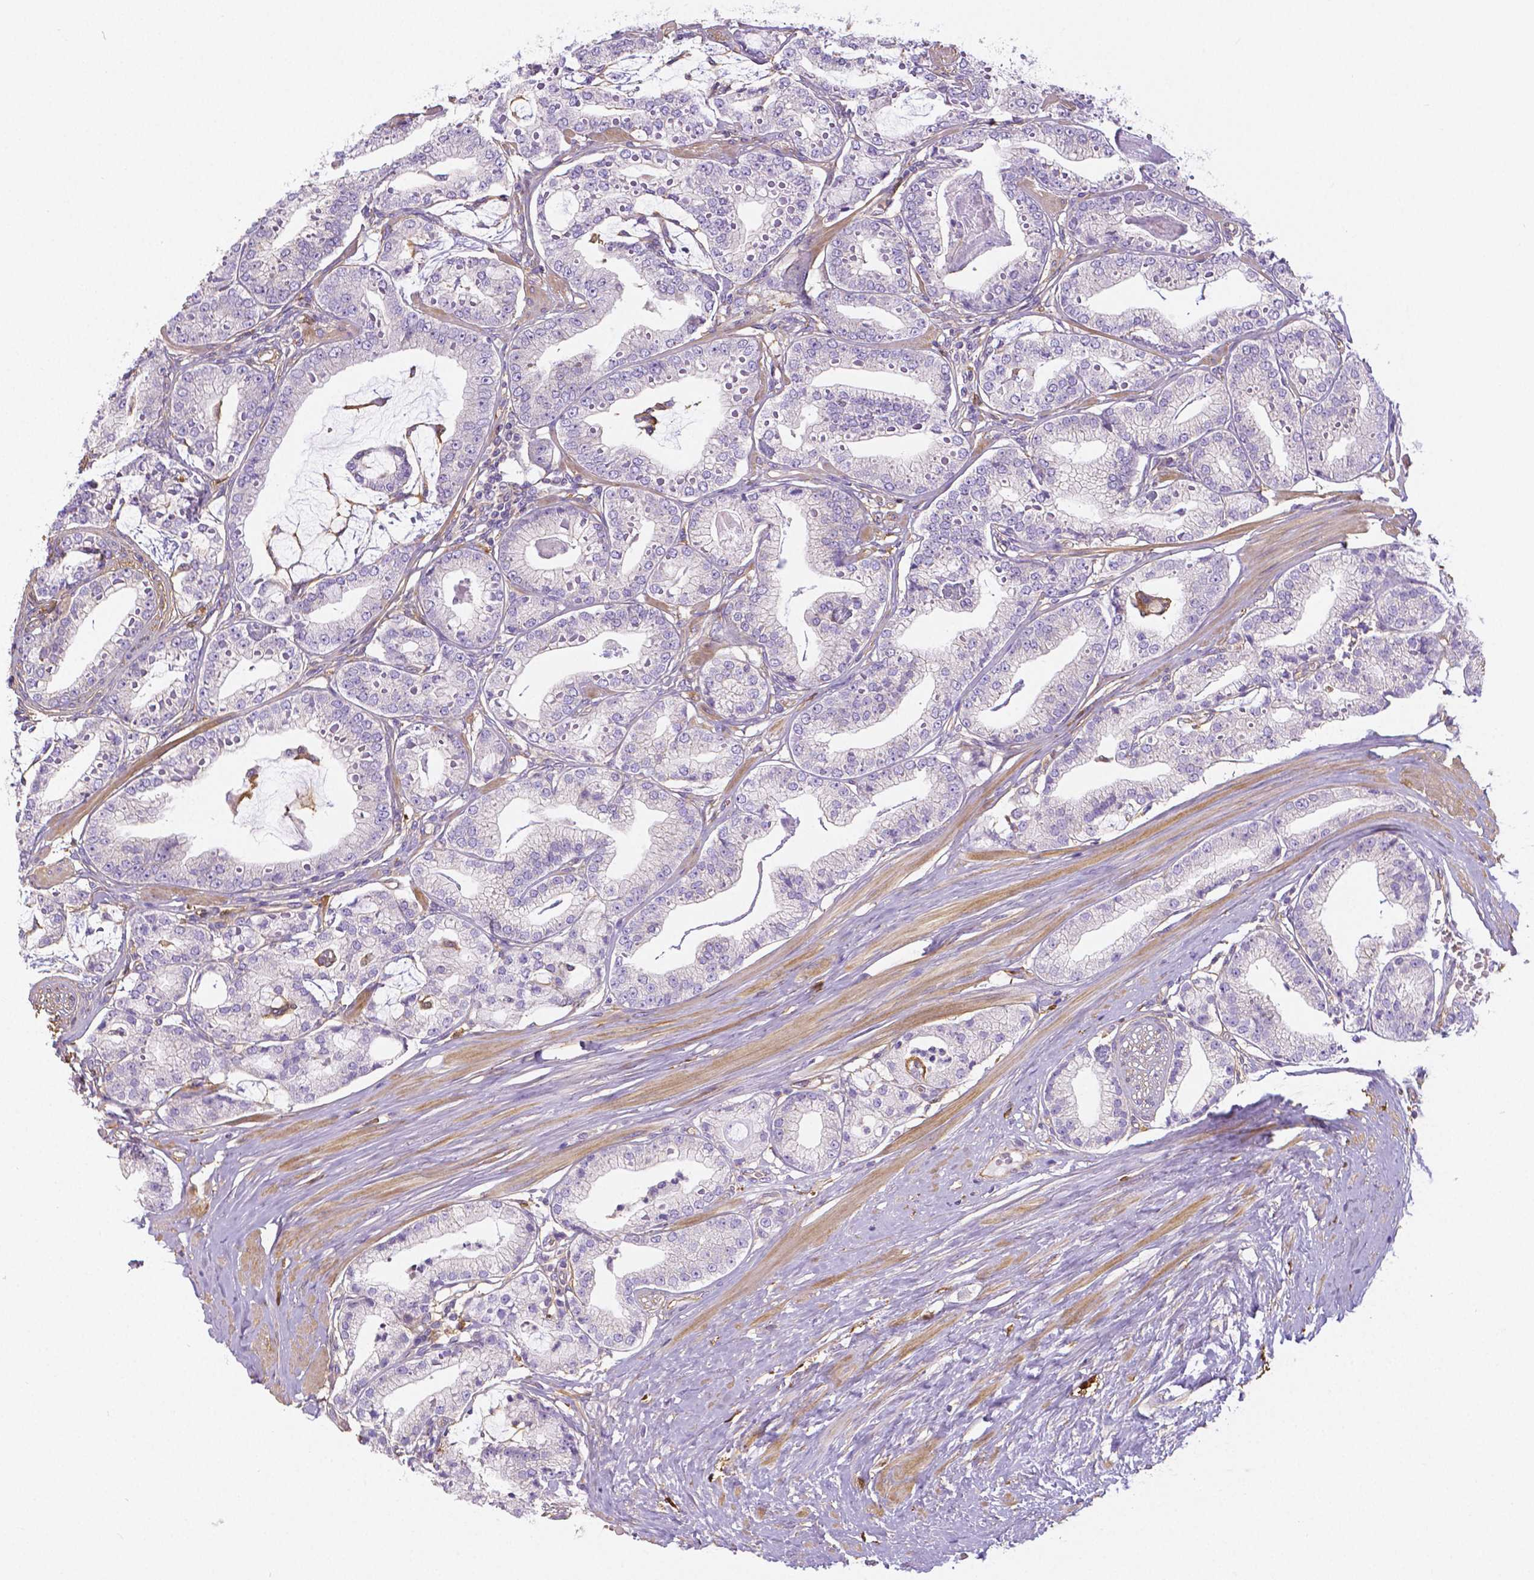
{"staining": {"intensity": "negative", "quantity": "none", "location": "none"}, "tissue": "prostate cancer", "cell_type": "Tumor cells", "image_type": "cancer", "snomed": [{"axis": "morphology", "description": "Adenocarcinoma, High grade"}, {"axis": "topography", "description": "Prostate"}], "caption": "Adenocarcinoma (high-grade) (prostate) was stained to show a protein in brown. There is no significant staining in tumor cells. Brightfield microscopy of immunohistochemistry stained with DAB (3,3'-diaminobenzidine) (brown) and hematoxylin (blue), captured at high magnification.", "gene": "CRMP1", "patient": {"sex": "male", "age": 71}}